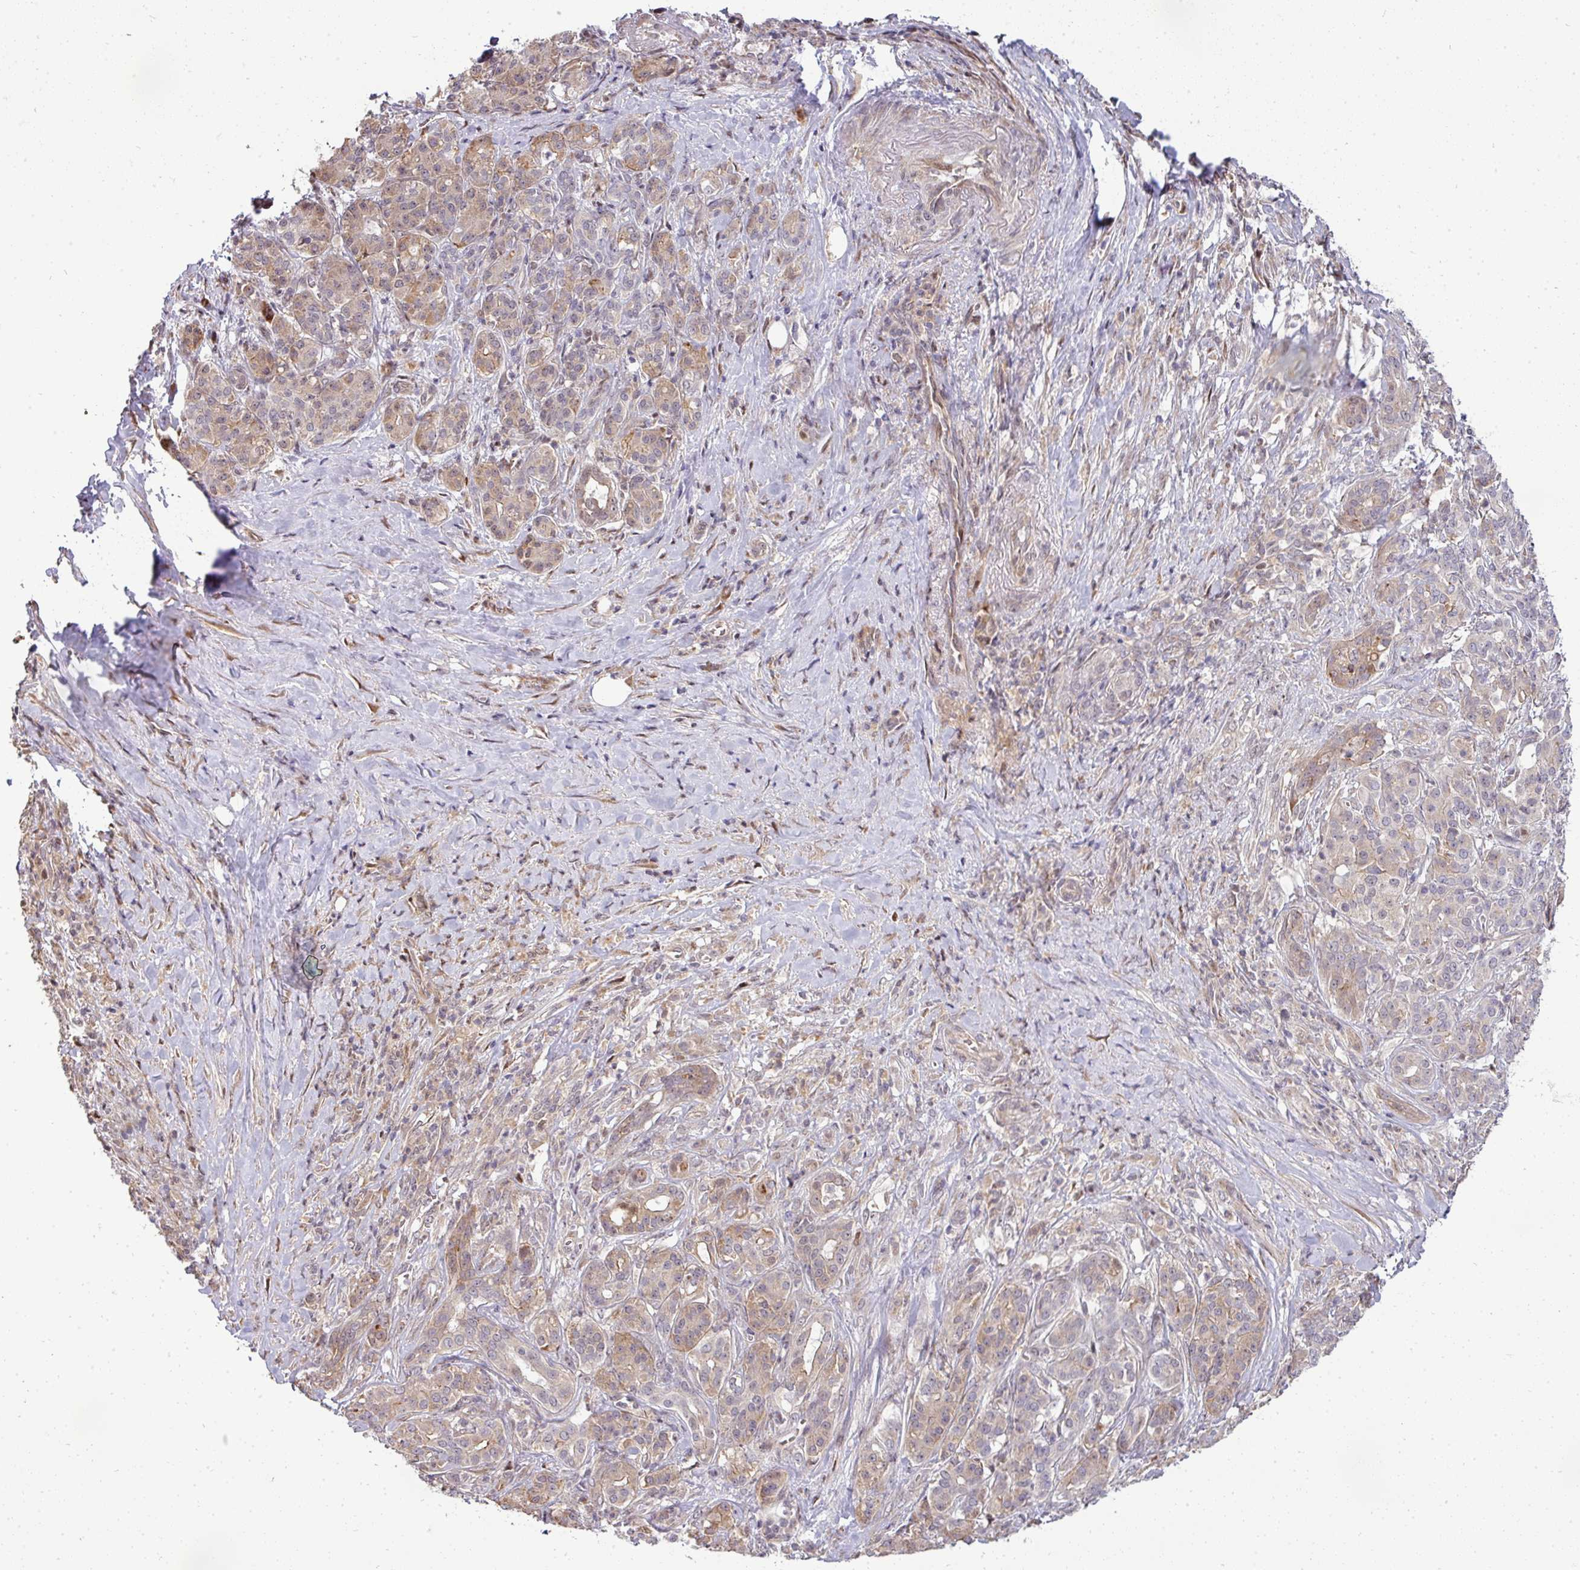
{"staining": {"intensity": "weak", "quantity": "25%-75%", "location": "cytoplasmic/membranous"}, "tissue": "pancreatic cancer", "cell_type": "Tumor cells", "image_type": "cancer", "snomed": [{"axis": "morphology", "description": "Adenocarcinoma, NOS"}, {"axis": "topography", "description": "Pancreas"}], "caption": "Protein expression analysis of pancreatic cancer reveals weak cytoplasmic/membranous staining in approximately 25%-75% of tumor cells.", "gene": "PATZ1", "patient": {"sex": "male", "age": 57}}